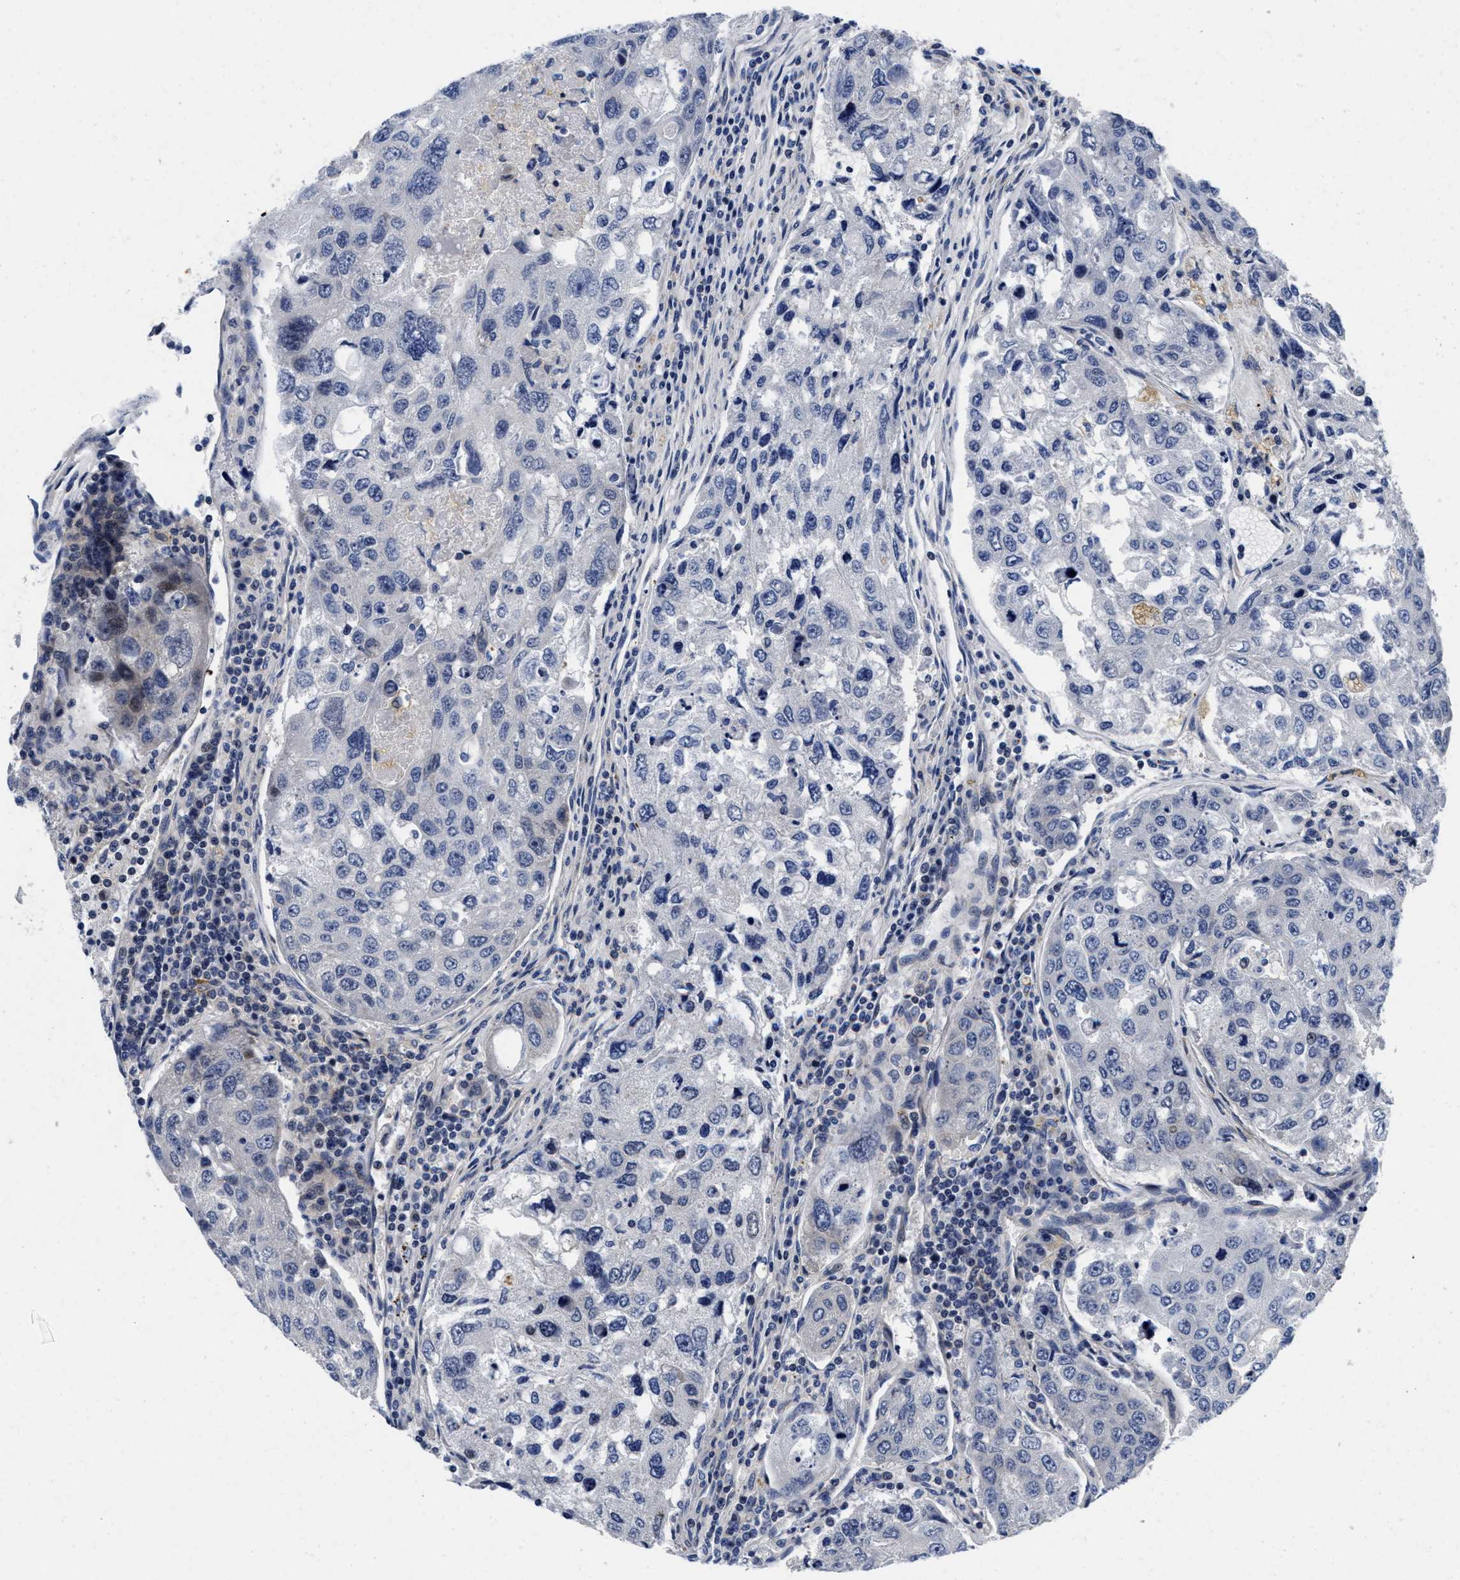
{"staining": {"intensity": "negative", "quantity": "none", "location": "none"}, "tissue": "urothelial cancer", "cell_type": "Tumor cells", "image_type": "cancer", "snomed": [{"axis": "morphology", "description": "Urothelial carcinoma, High grade"}, {"axis": "topography", "description": "Lymph node"}, {"axis": "topography", "description": "Urinary bladder"}], "caption": "The micrograph shows no significant positivity in tumor cells of urothelial cancer.", "gene": "LAD1", "patient": {"sex": "male", "age": 51}}